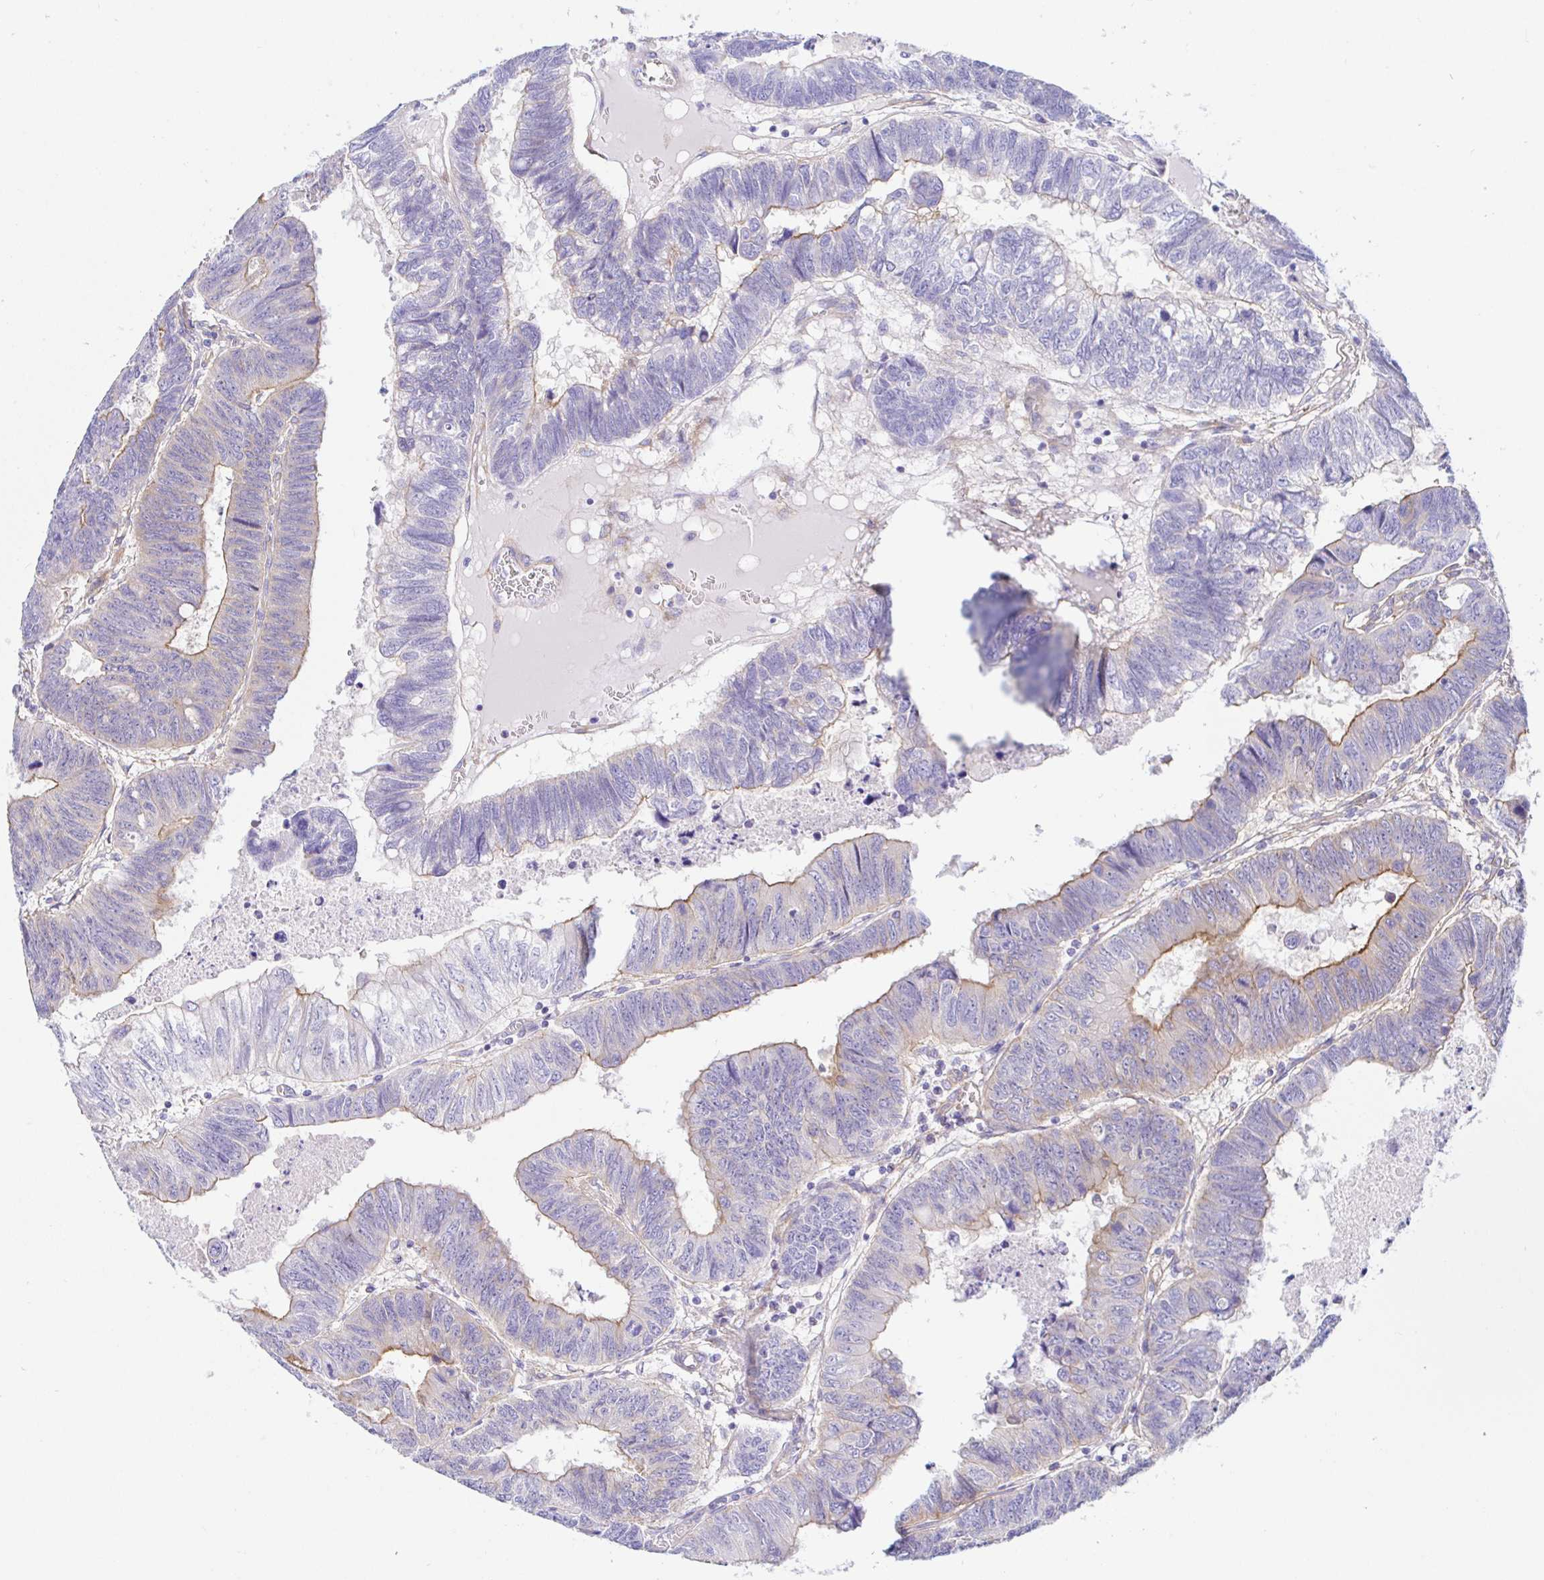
{"staining": {"intensity": "moderate", "quantity": "25%-75%", "location": "cytoplasmic/membranous"}, "tissue": "colorectal cancer", "cell_type": "Tumor cells", "image_type": "cancer", "snomed": [{"axis": "morphology", "description": "Adenocarcinoma, NOS"}, {"axis": "topography", "description": "Colon"}], "caption": "The histopathology image exhibits a brown stain indicating the presence of a protein in the cytoplasmic/membranous of tumor cells in colorectal cancer (adenocarcinoma). The staining is performed using DAB brown chromogen to label protein expression. The nuclei are counter-stained blue using hematoxylin.", "gene": "ARL4D", "patient": {"sex": "male", "age": 62}}